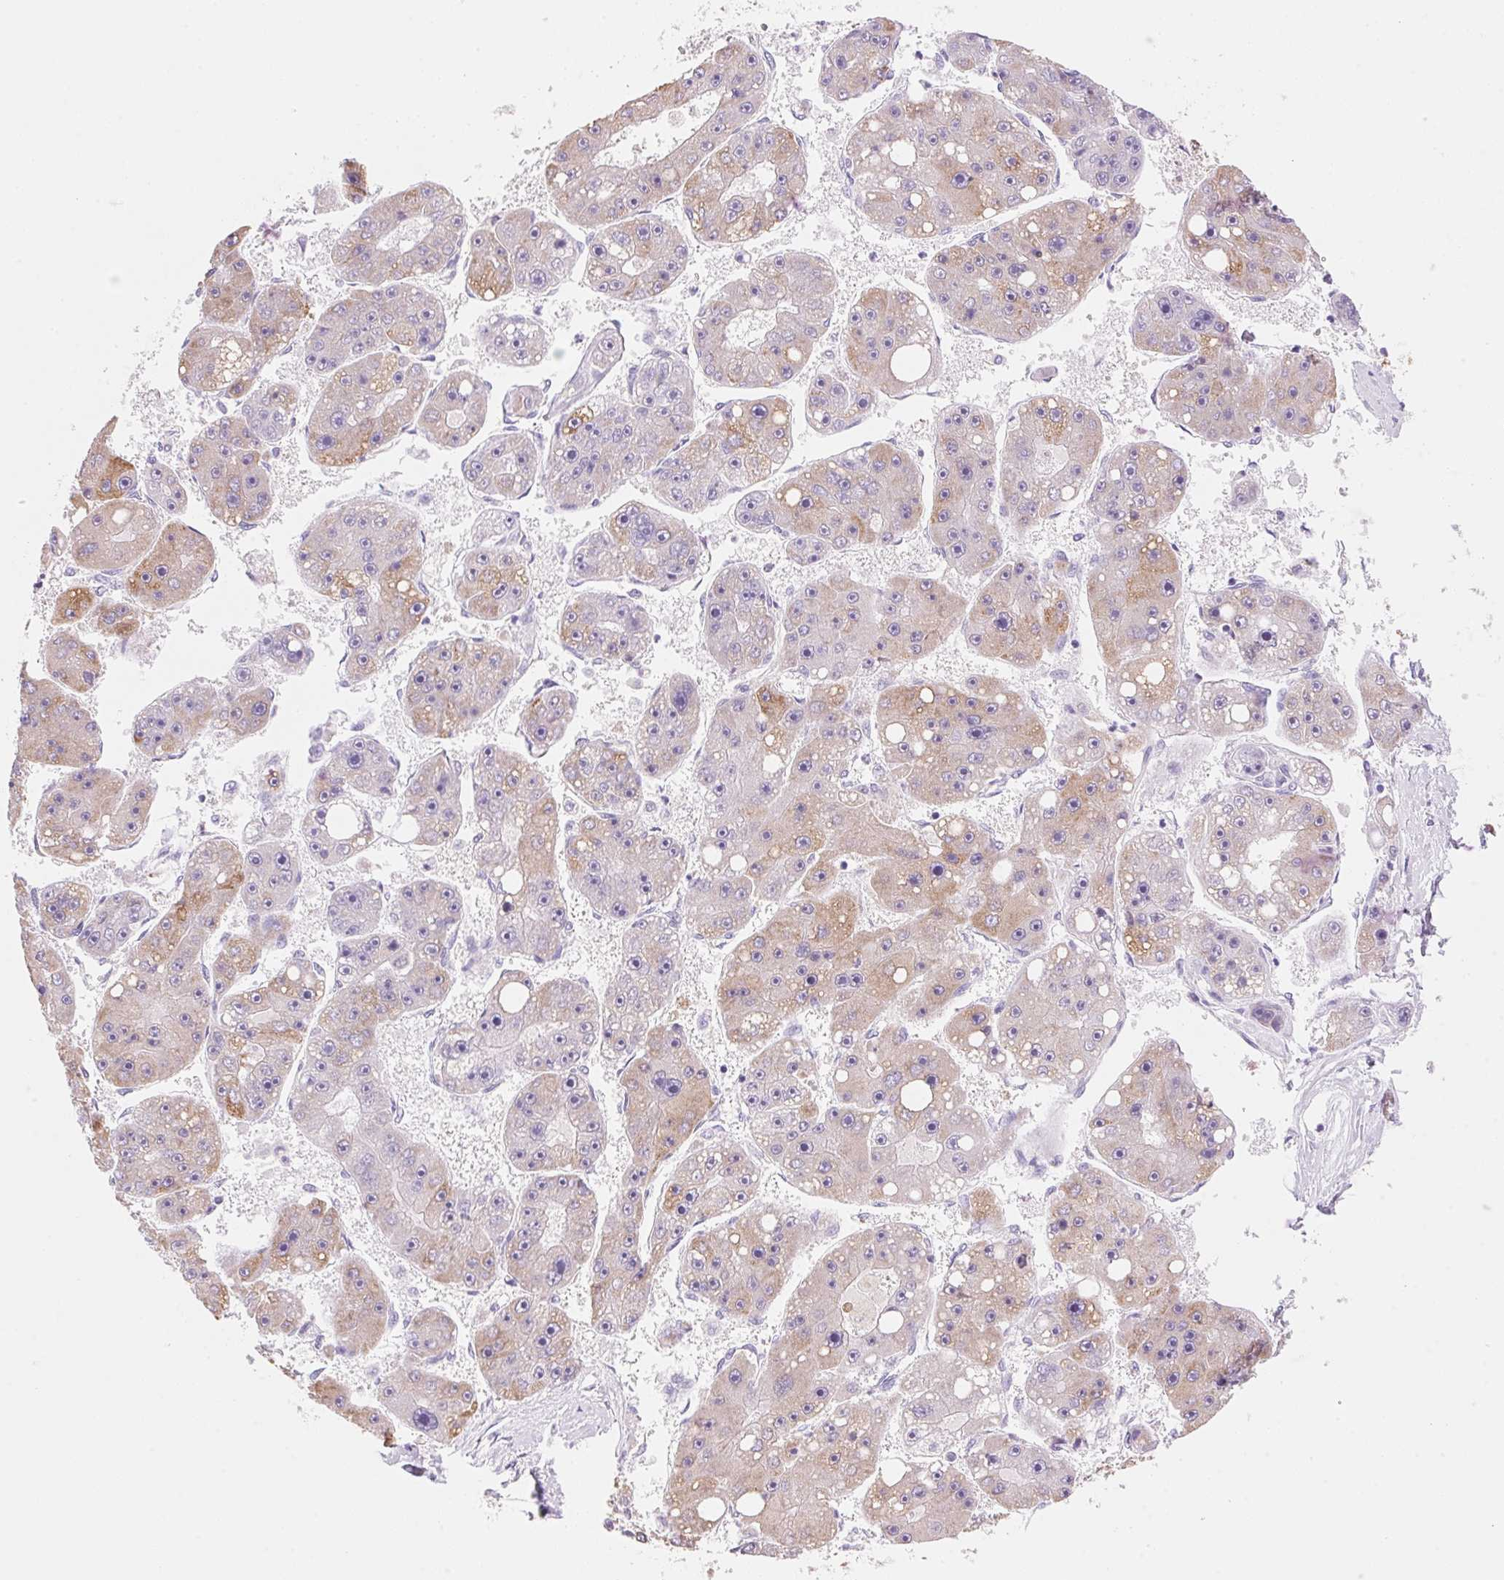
{"staining": {"intensity": "weak", "quantity": "25%-75%", "location": "cytoplasmic/membranous"}, "tissue": "liver cancer", "cell_type": "Tumor cells", "image_type": "cancer", "snomed": [{"axis": "morphology", "description": "Carcinoma, Hepatocellular, NOS"}, {"axis": "topography", "description": "Liver"}], "caption": "A micrograph of hepatocellular carcinoma (liver) stained for a protein demonstrates weak cytoplasmic/membranous brown staining in tumor cells.", "gene": "DHCR24", "patient": {"sex": "female", "age": 61}}